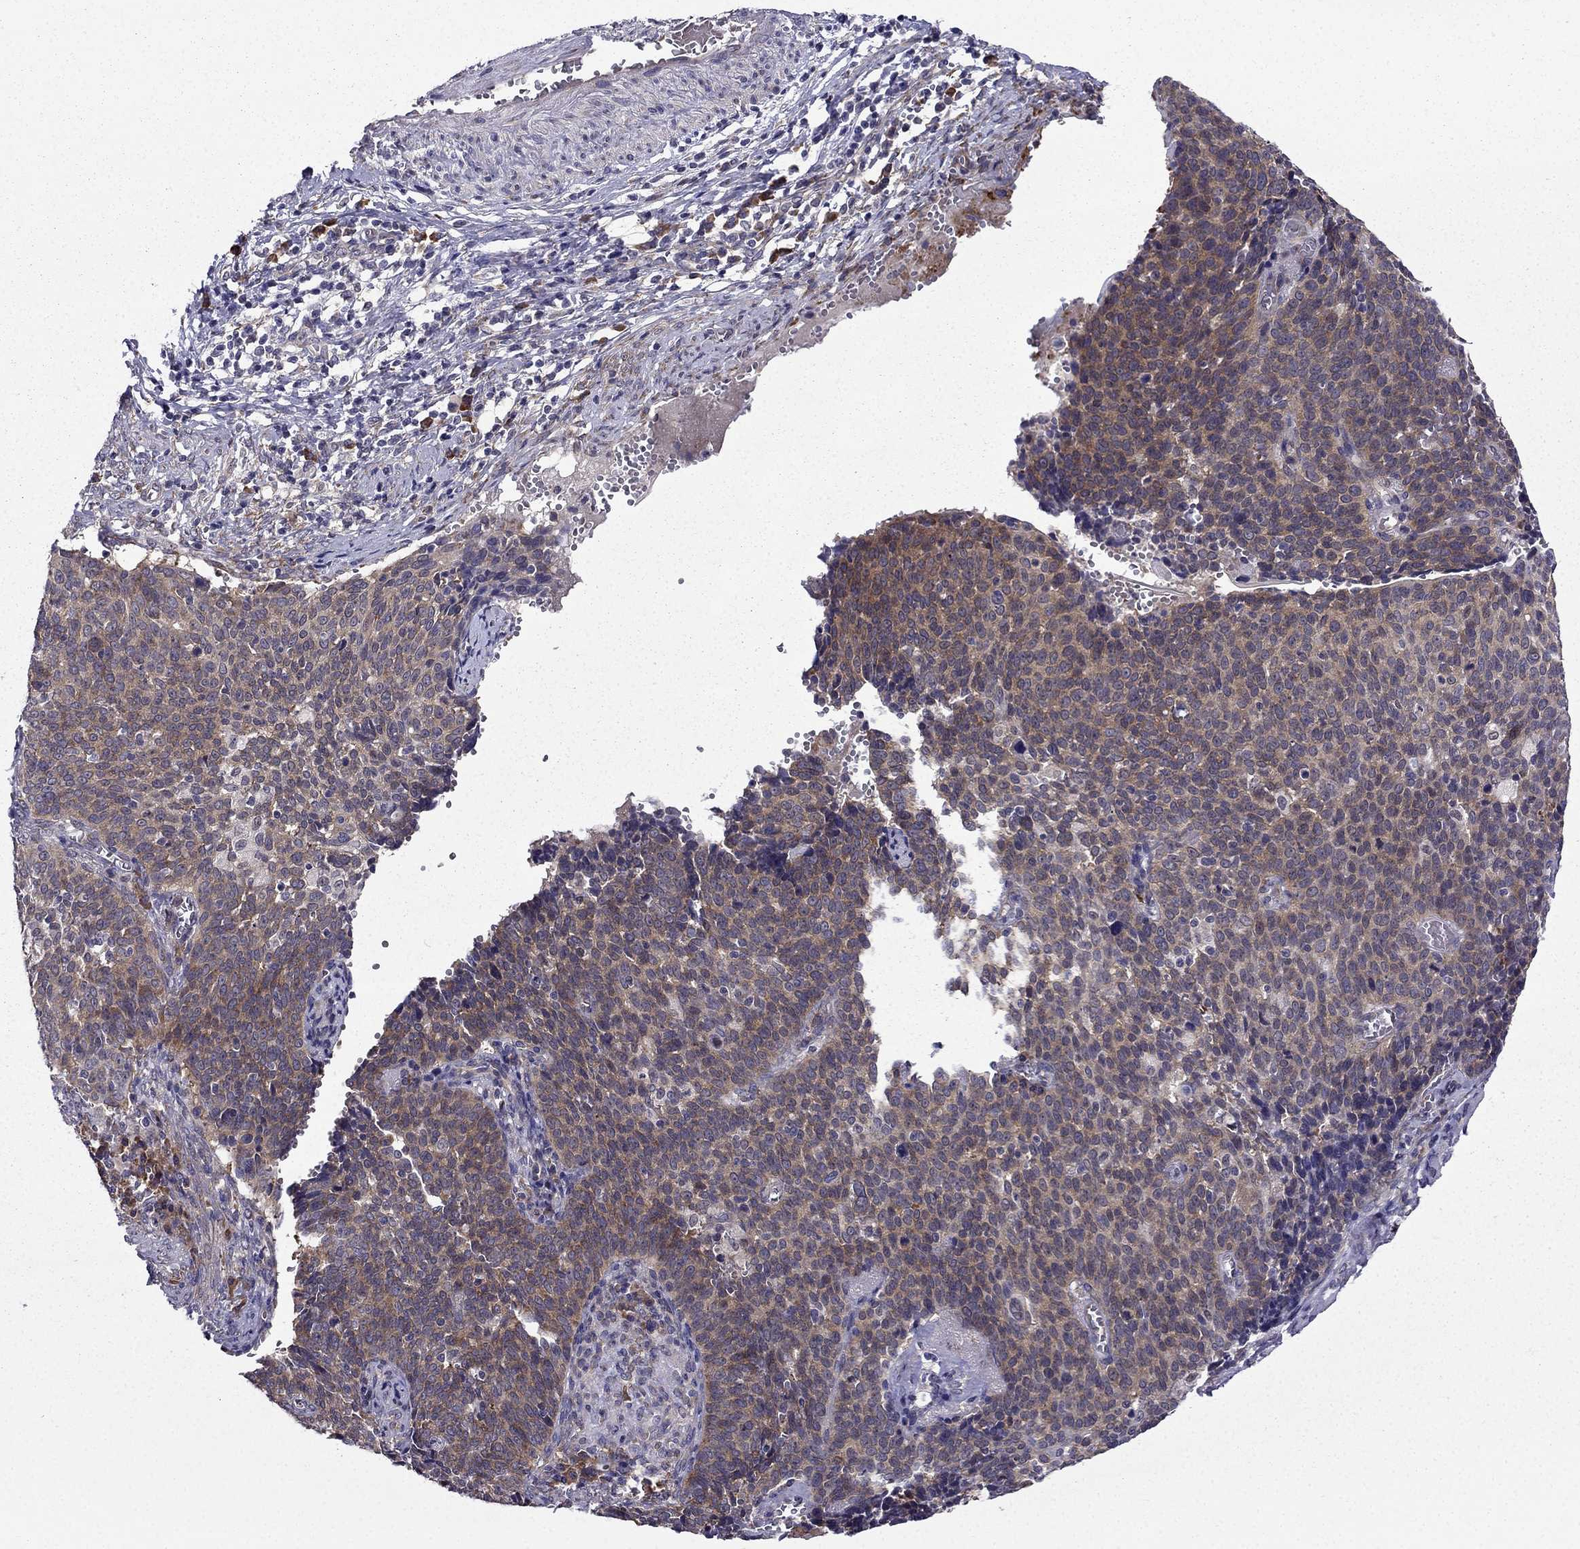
{"staining": {"intensity": "weak", "quantity": "25%-75%", "location": "cytoplasmic/membranous"}, "tissue": "cervical cancer", "cell_type": "Tumor cells", "image_type": "cancer", "snomed": [{"axis": "morphology", "description": "Normal tissue, NOS"}, {"axis": "morphology", "description": "Squamous cell carcinoma, NOS"}, {"axis": "topography", "description": "Cervix"}], "caption": "Immunohistochemistry (DAB) staining of human cervical cancer (squamous cell carcinoma) shows weak cytoplasmic/membranous protein positivity in approximately 25%-75% of tumor cells. (brown staining indicates protein expression, while blue staining denotes nuclei).", "gene": "ARHGEF28", "patient": {"sex": "female", "age": 39}}